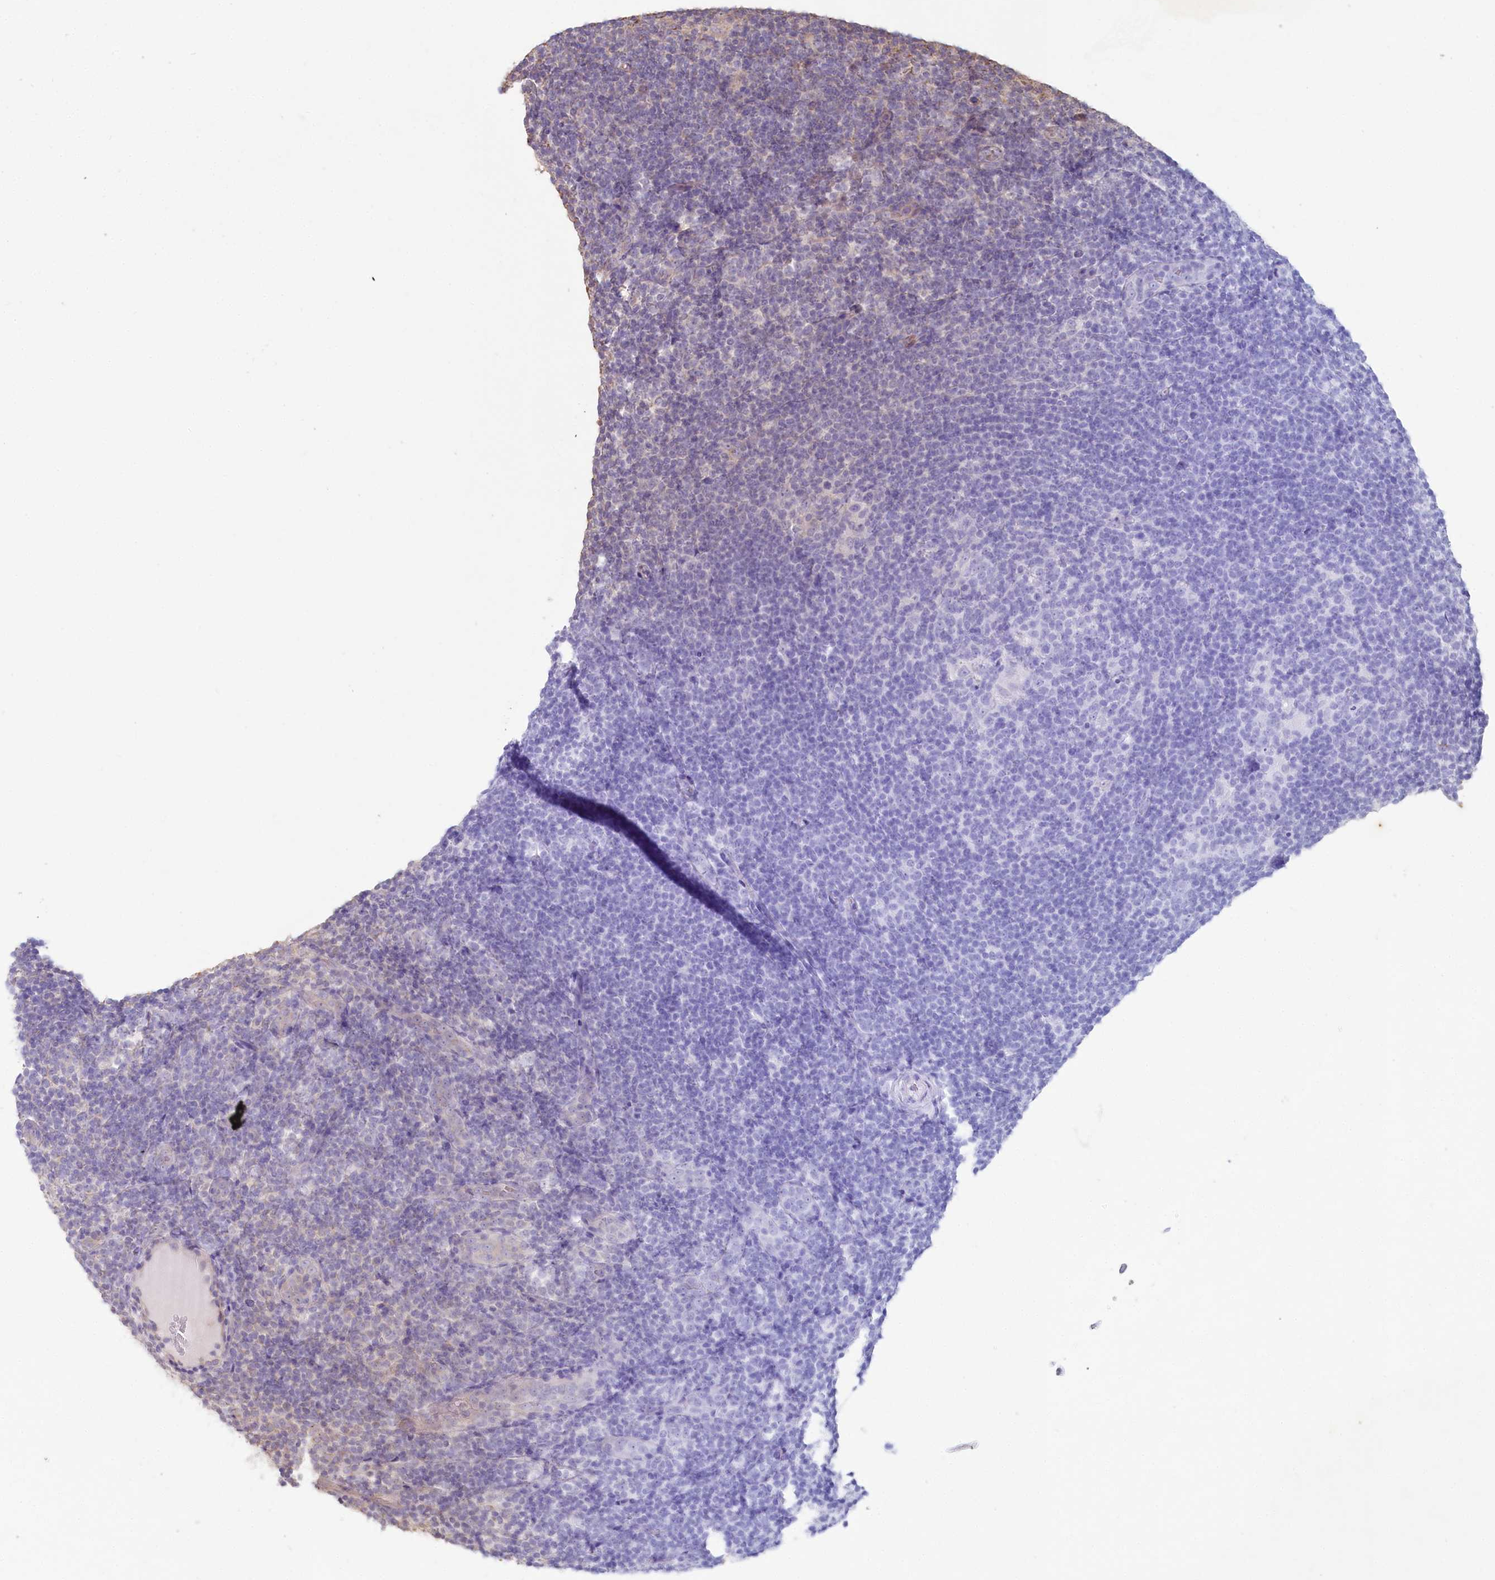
{"staining": {"intensity": "negative", "quantity": "none", "location": "none"}, "tissue": "lymphoma", "cell_type": "Tumor cells", "image_type": "cancer", "snomed": [{"axis": "morphology", "description": "Hodgkin's disease, NOS"}, {"axis": "topography", "description": "Lymph node"}], "caption": "This is a photomicrograph of IHC staining of lymphoma, which shows no expression in tumor cells.", "gene": "SUMF1", "patient": {"sex": "female", "age": 57}}